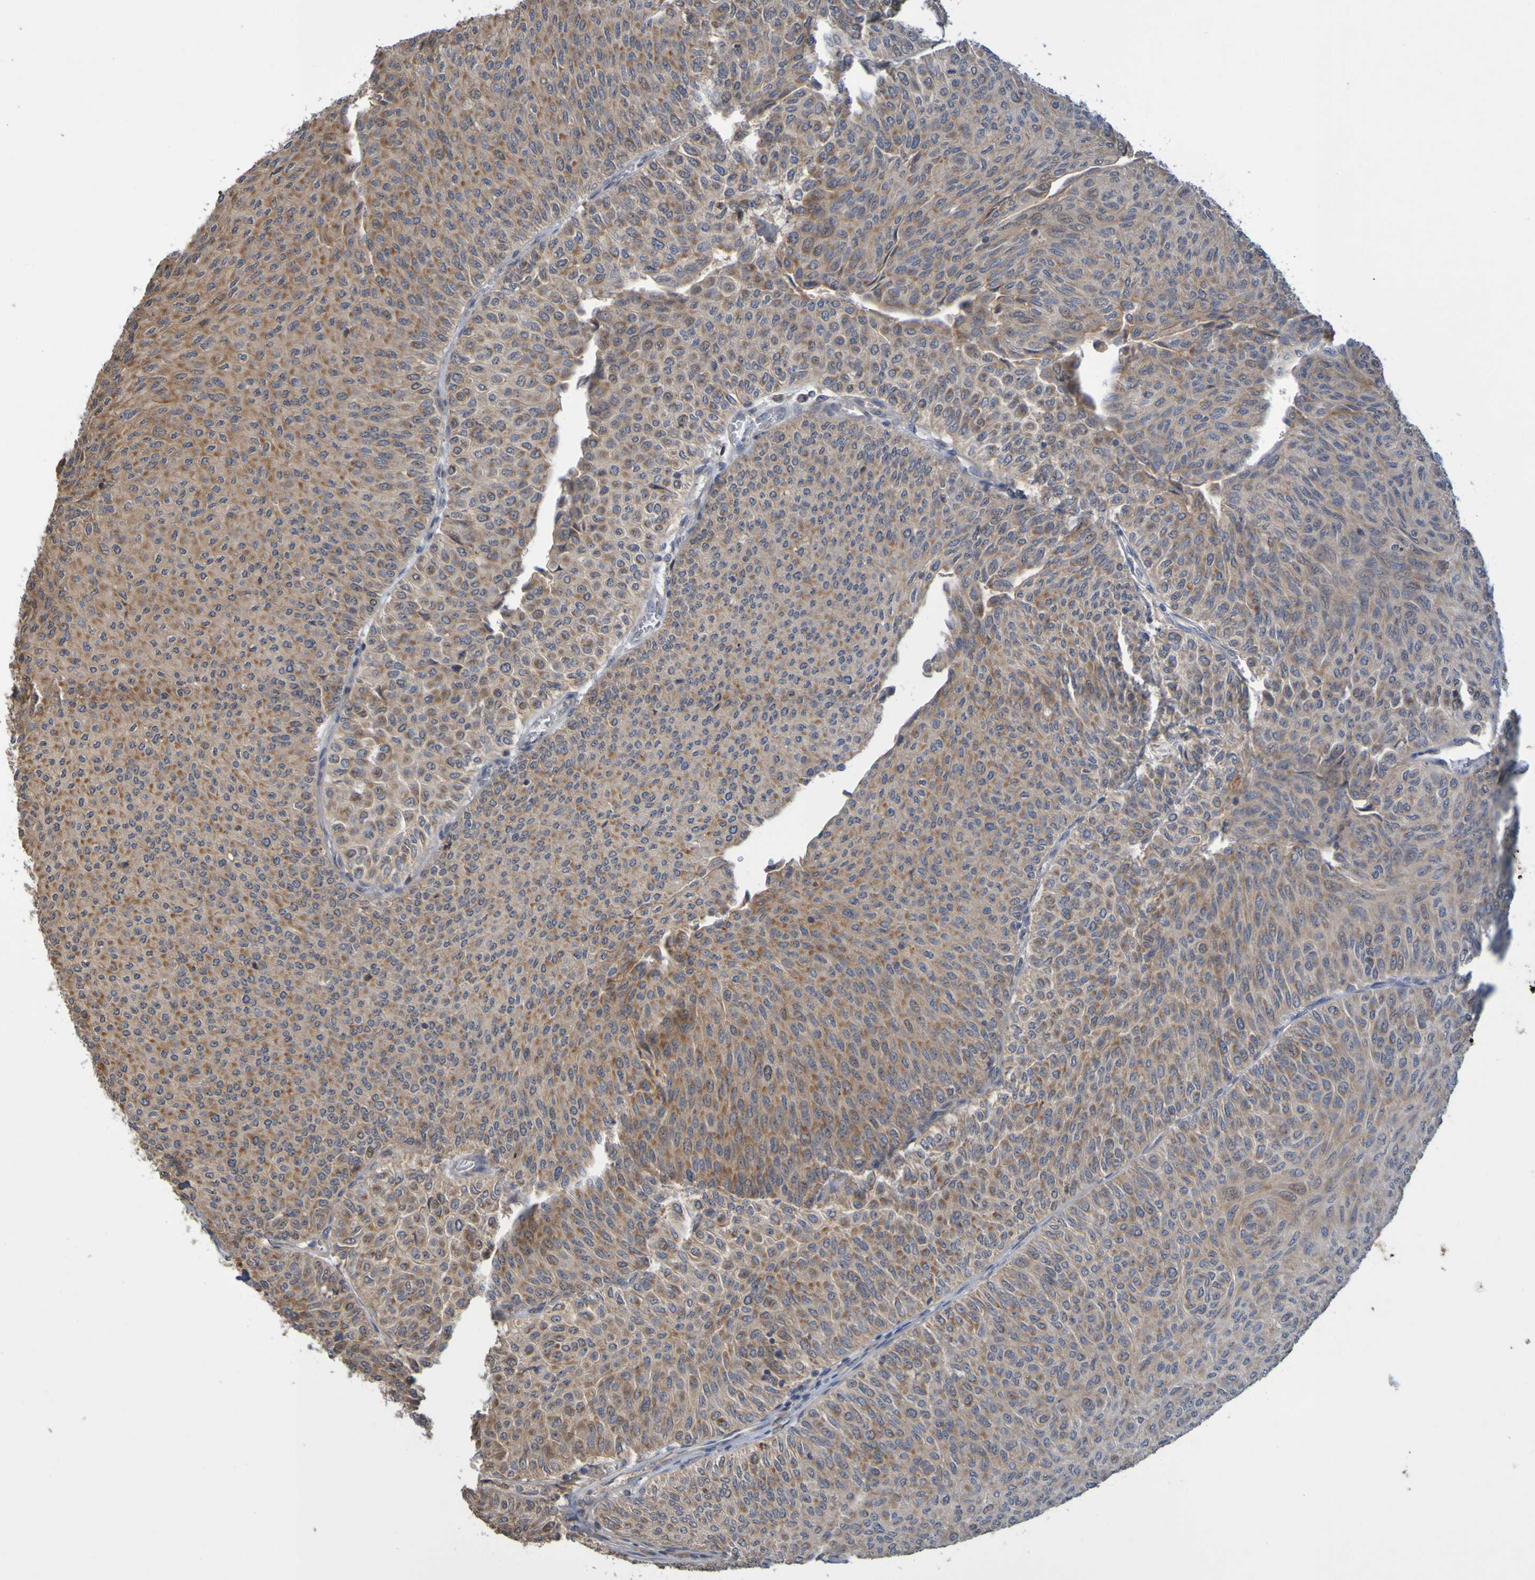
{"staining": {"intensity": "weak", "quantity": ">75%", "location": "cytoplasmic/membranous"}, "tissue": "urothelial cancer", "cell_type": "Tumor cells", "image_type": "cancer", "snomed": [{"axis": "morphology", "description": "Urothelial carcinoma, Low grade"}, {"axis": "topography", "description": "Urinary bladder"}], "caption": "A low amount of weak cytoplasmic/membranous expression is identified in about >75% of tumor cells in urothelial cancer tissue.", "gene": "TMBIM1", "patient": {"sex": "male", "age": 78}}